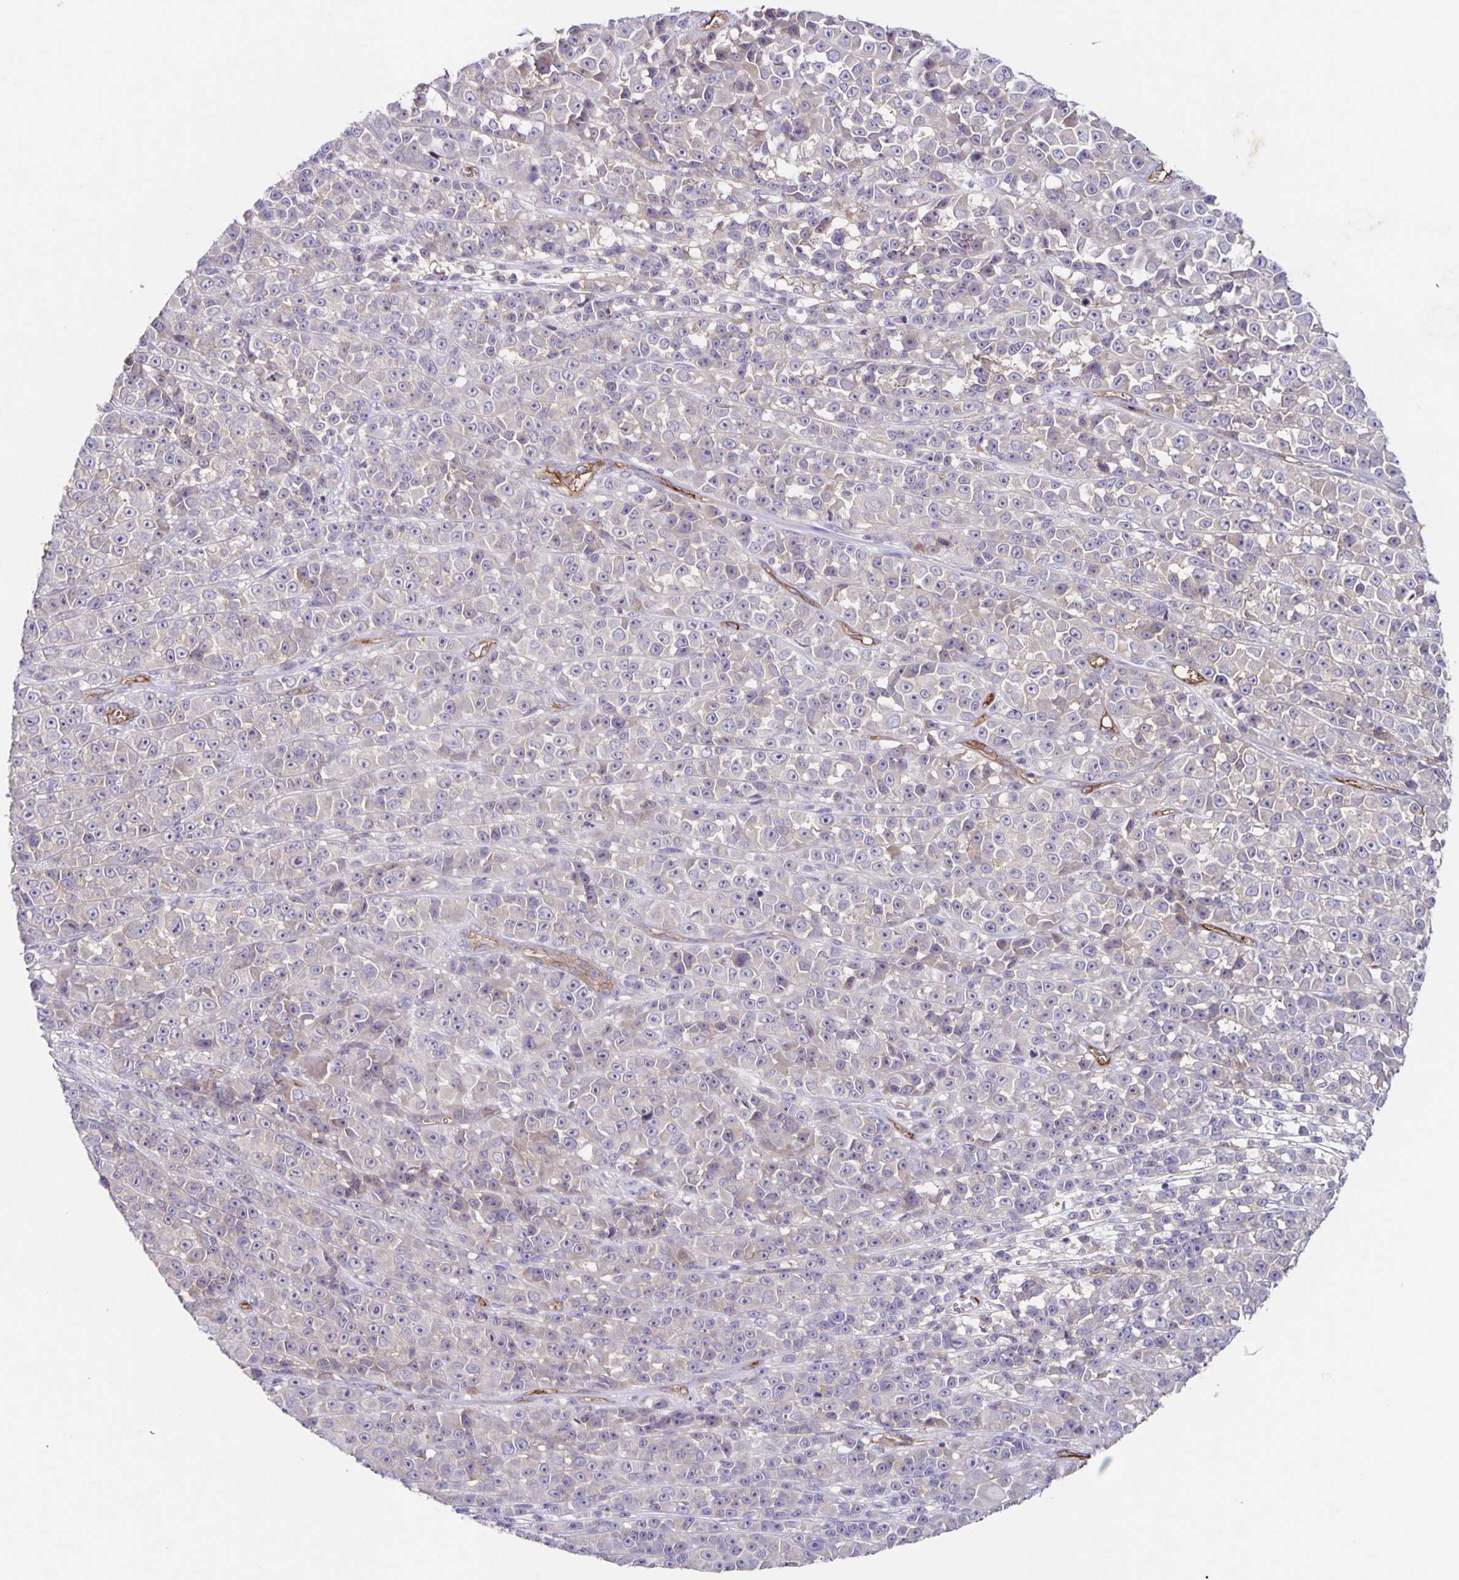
{"staining": {"intensity": "negative", "quantity": "none", "location": "none"}, "tissue": "melanoma", "cell_type": "Tumor cells", "image_type": "cancer", "snomed": [{"axis": "morphology", "description": "Malignant melanoma, NOS"}, {"axis": "topography", "description": "Skin"}, {"axis": "topography", "description": "Skin of back"}], "caption": "Human melanoma stained for a protein using immunohistochemistry (IHC) reveals no expression in tumor cells.", "gene": "ITGA2", "patient": {"sex": "male", "age": 91}}